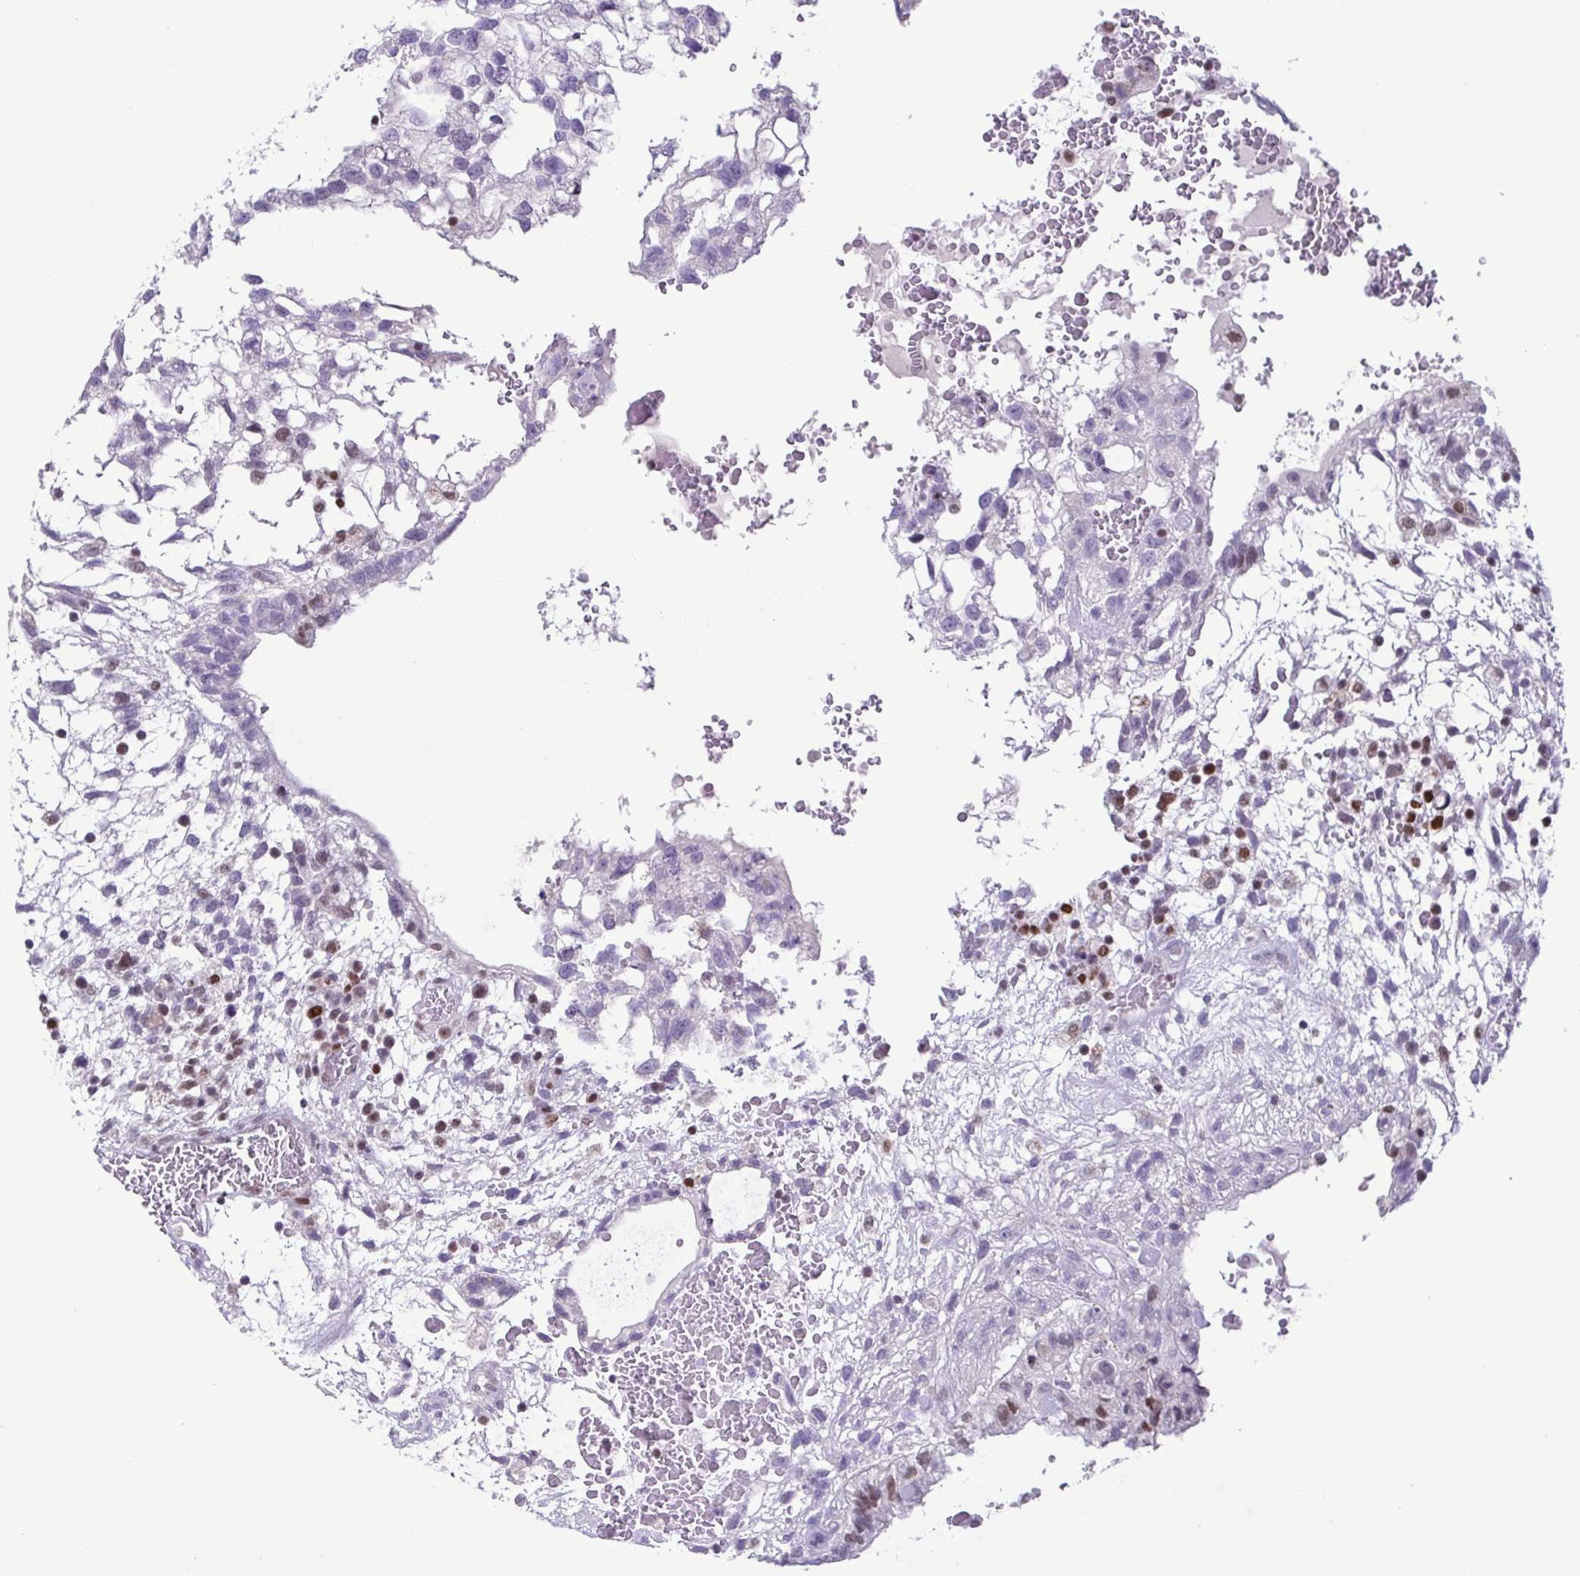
{"staining": {"intensity": "moderate", "quantity": "<25%", "location": "nuclear"}, "tissue": "testis cancer", "cell_type": "Tumor cells", "image_type": "cancer", "snomed": [{"axis": "morphology", "description": "Carcinoma, Embryonal, NOS"}, {"axis": "topography", "description": "Testis"}], "caption": "Immunohistochemical staining of human embryonal carcinoma (testis) shows moderate nuclear protein expression in about <25% of tumor cells.", "gene": "IRF1", "patient": {"sex": "male", "age": 32}}